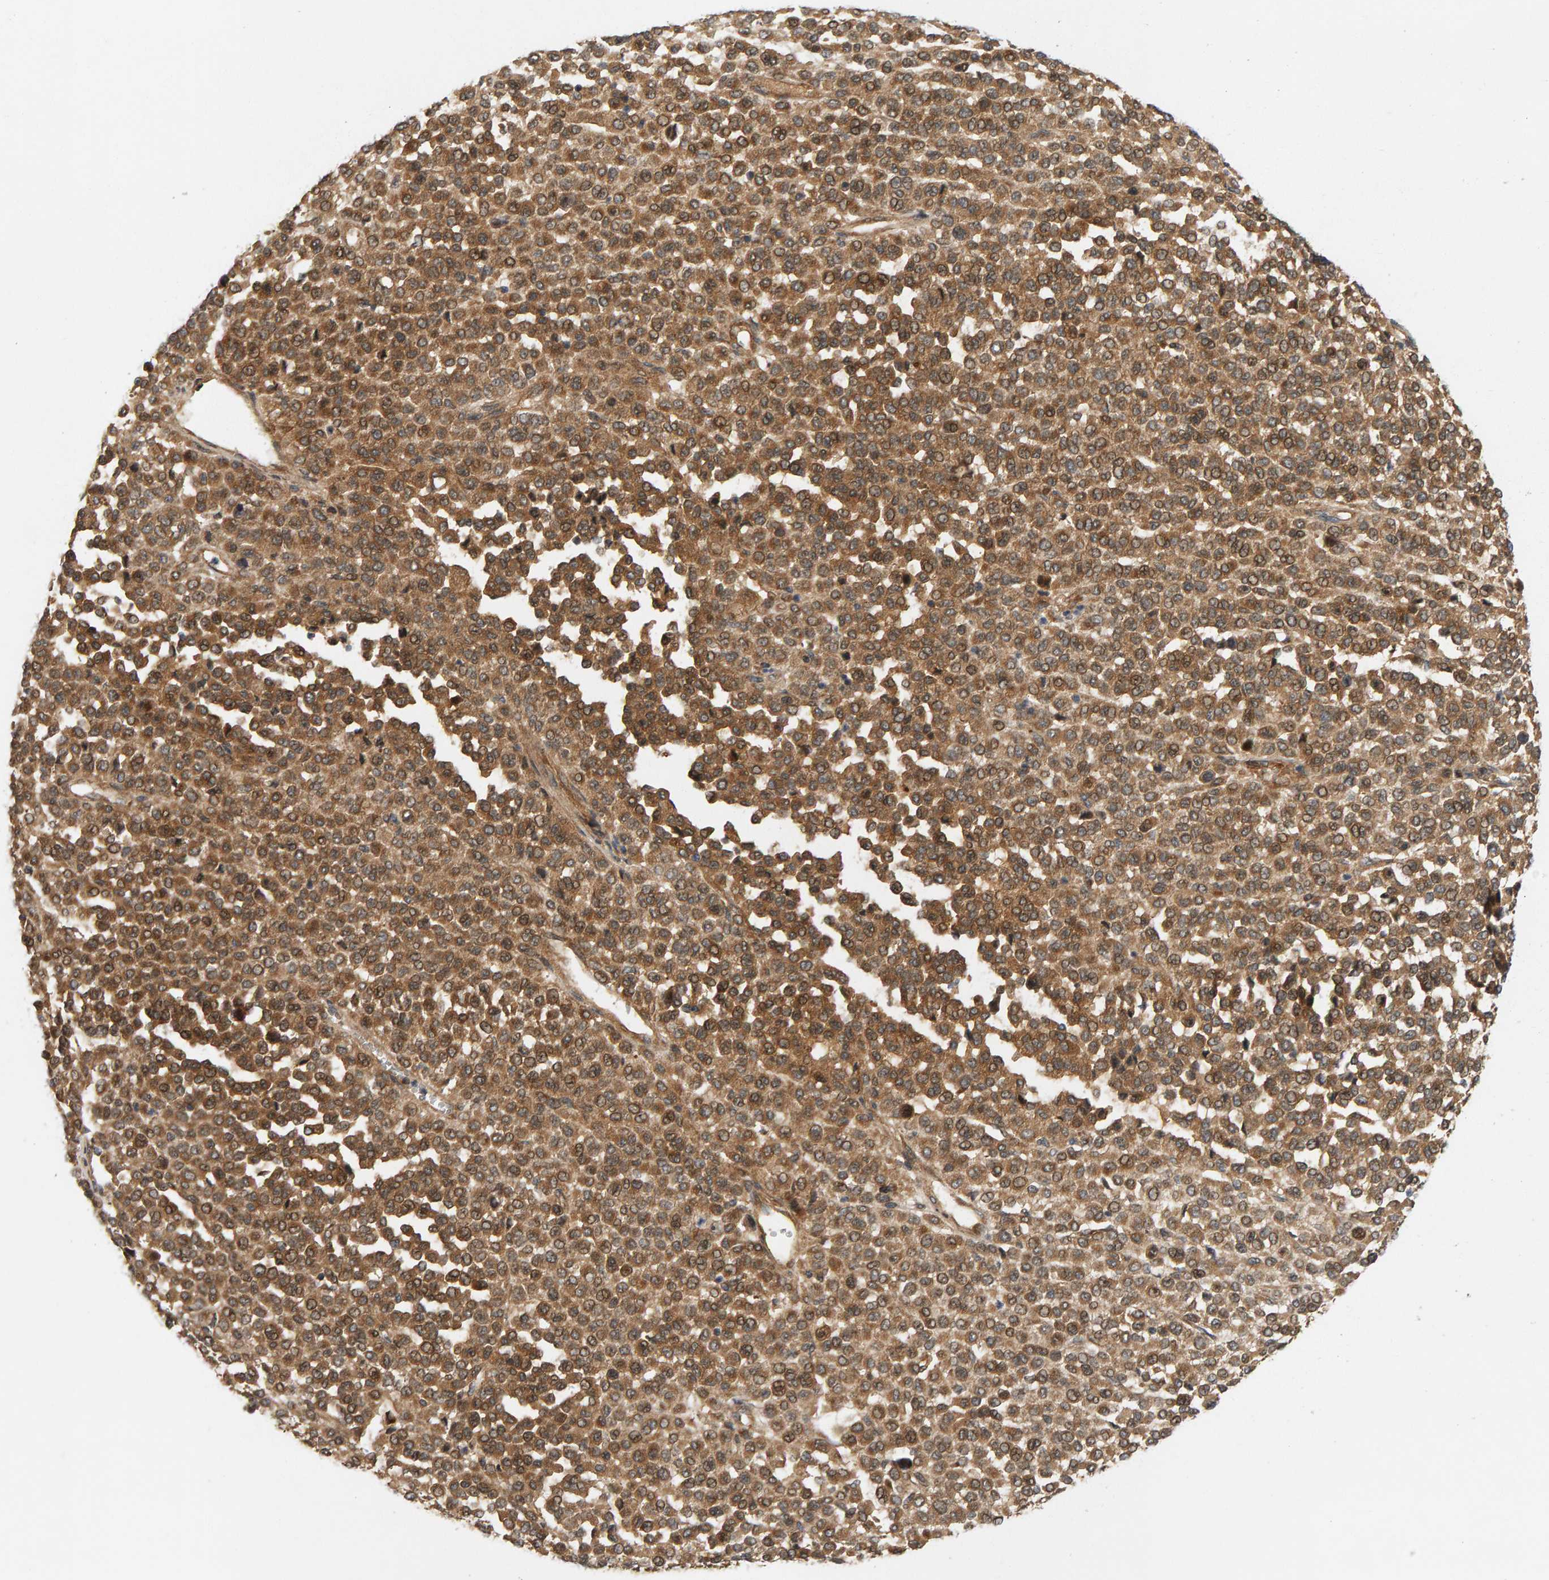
{"staining": {"intensity": "moderate", "quantity": ">75%", "location": "cytoplasmic/membranous"}, "tissue": "melanoma", "cell_type": "Tumor cells", "image_type": "cancer", "snomed": [{"axis": "morphology", "description": "Malignant melanoma, Metastatic site"}, {"axis": "topography", "description": "Pancreas"}], "caption": "The image exhibits a brown stain indicating the presence of a protein in the cytoplasmic/membranous of tumor cells in melanoma. (IHC, brightfield microscopy, high magnification).", "gene": "BAHCC1", "patient": {"sex": "female", "age": 30}}